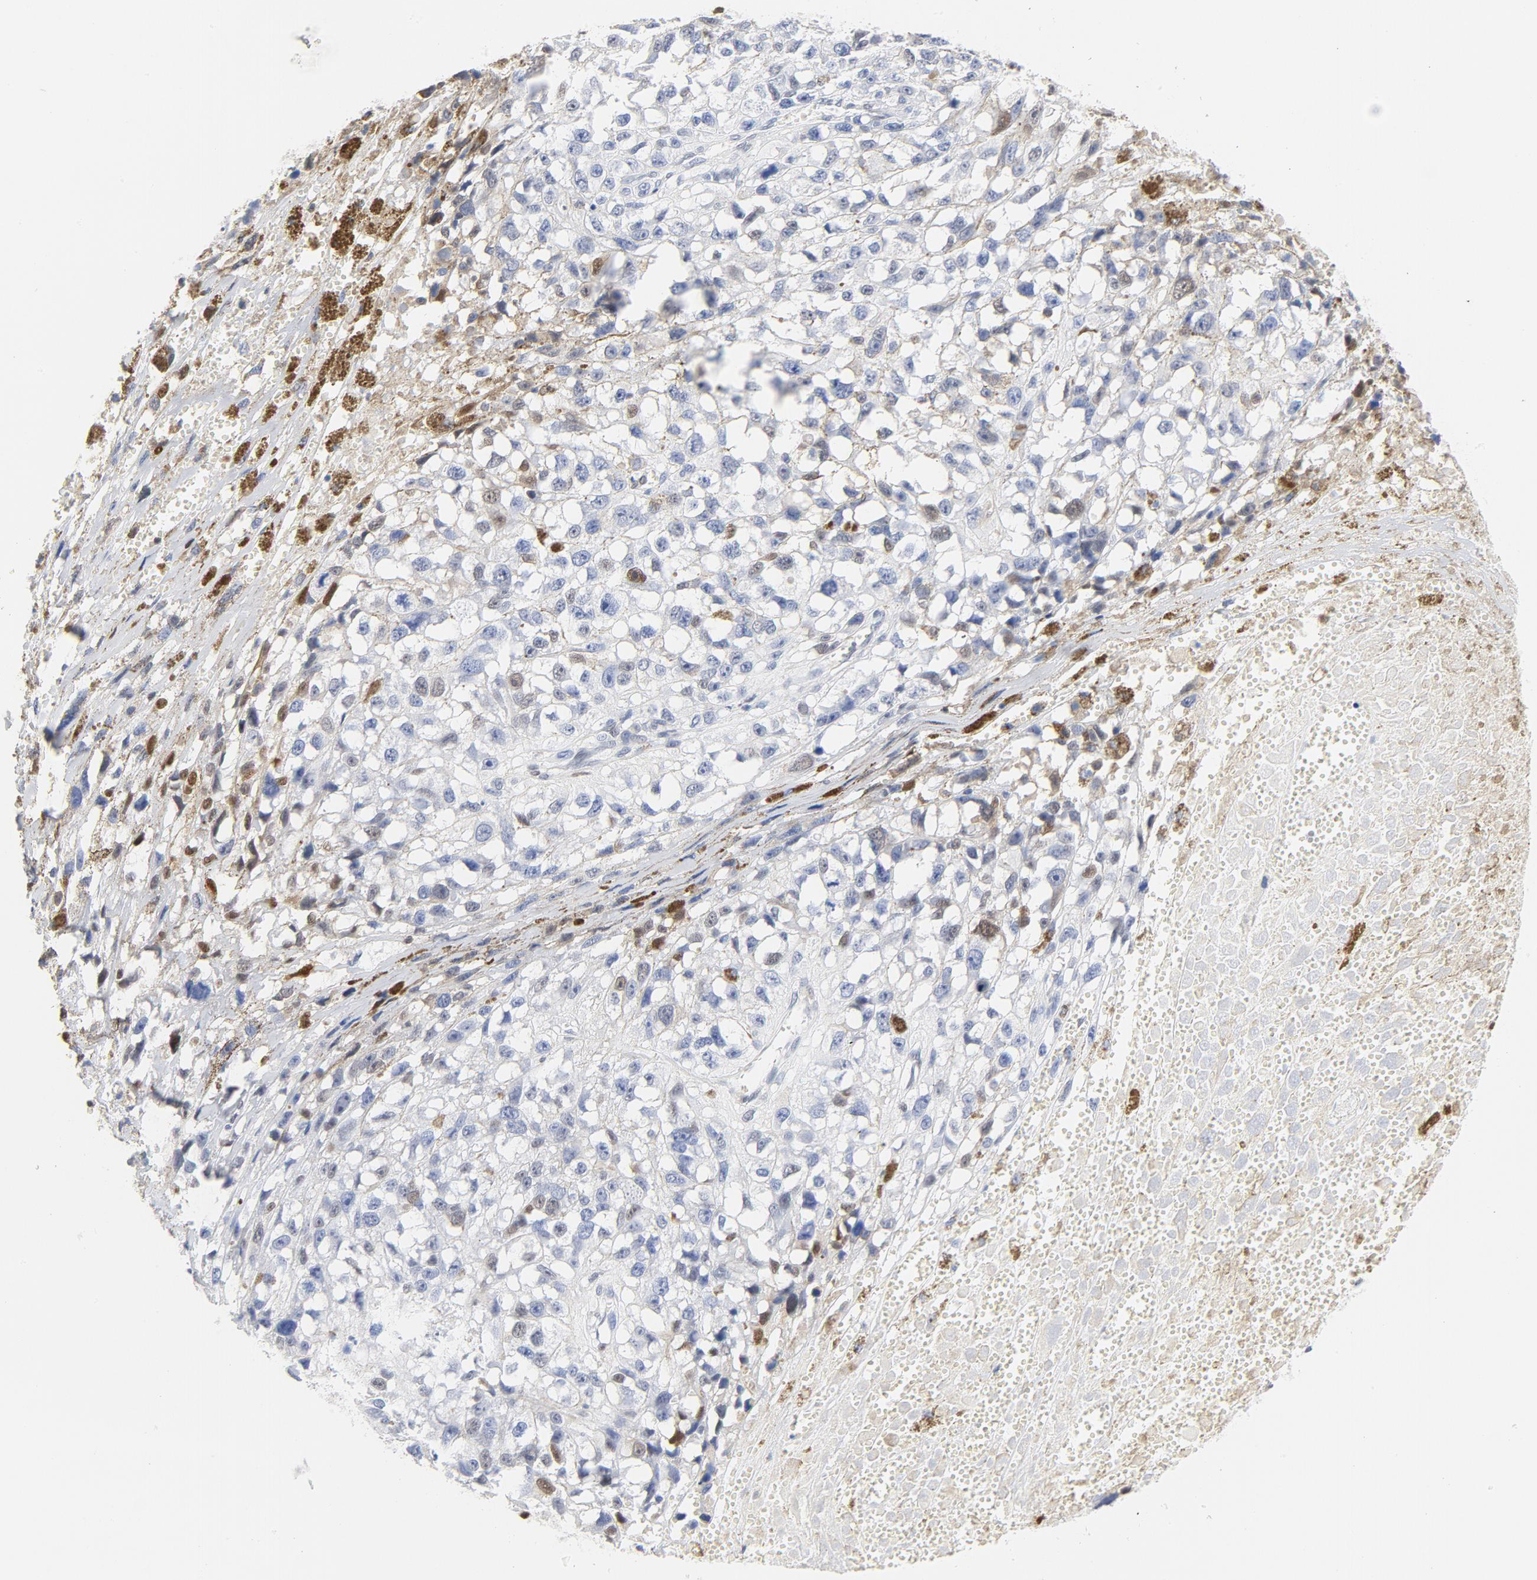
{"staining": {"intensity": "weak", "quantity": "<25%", "location": "nuclear"}, "tissue": "melanoma", "cell_type": "Tumor cells", "image_type": "cancer", "snomed": [{"axis": "morphology", "description": "Malignant melanoma, Metastatic site"}, {"axis": "topography", "description": "Lymph node"}], "caption": "Malignant melanoma (metastatic site) was stained to show a protein in brown. There is no significant positivity in tumor cells.", "gene": "CDKN1B", "patient": {"sex": "male", "age": 59}}